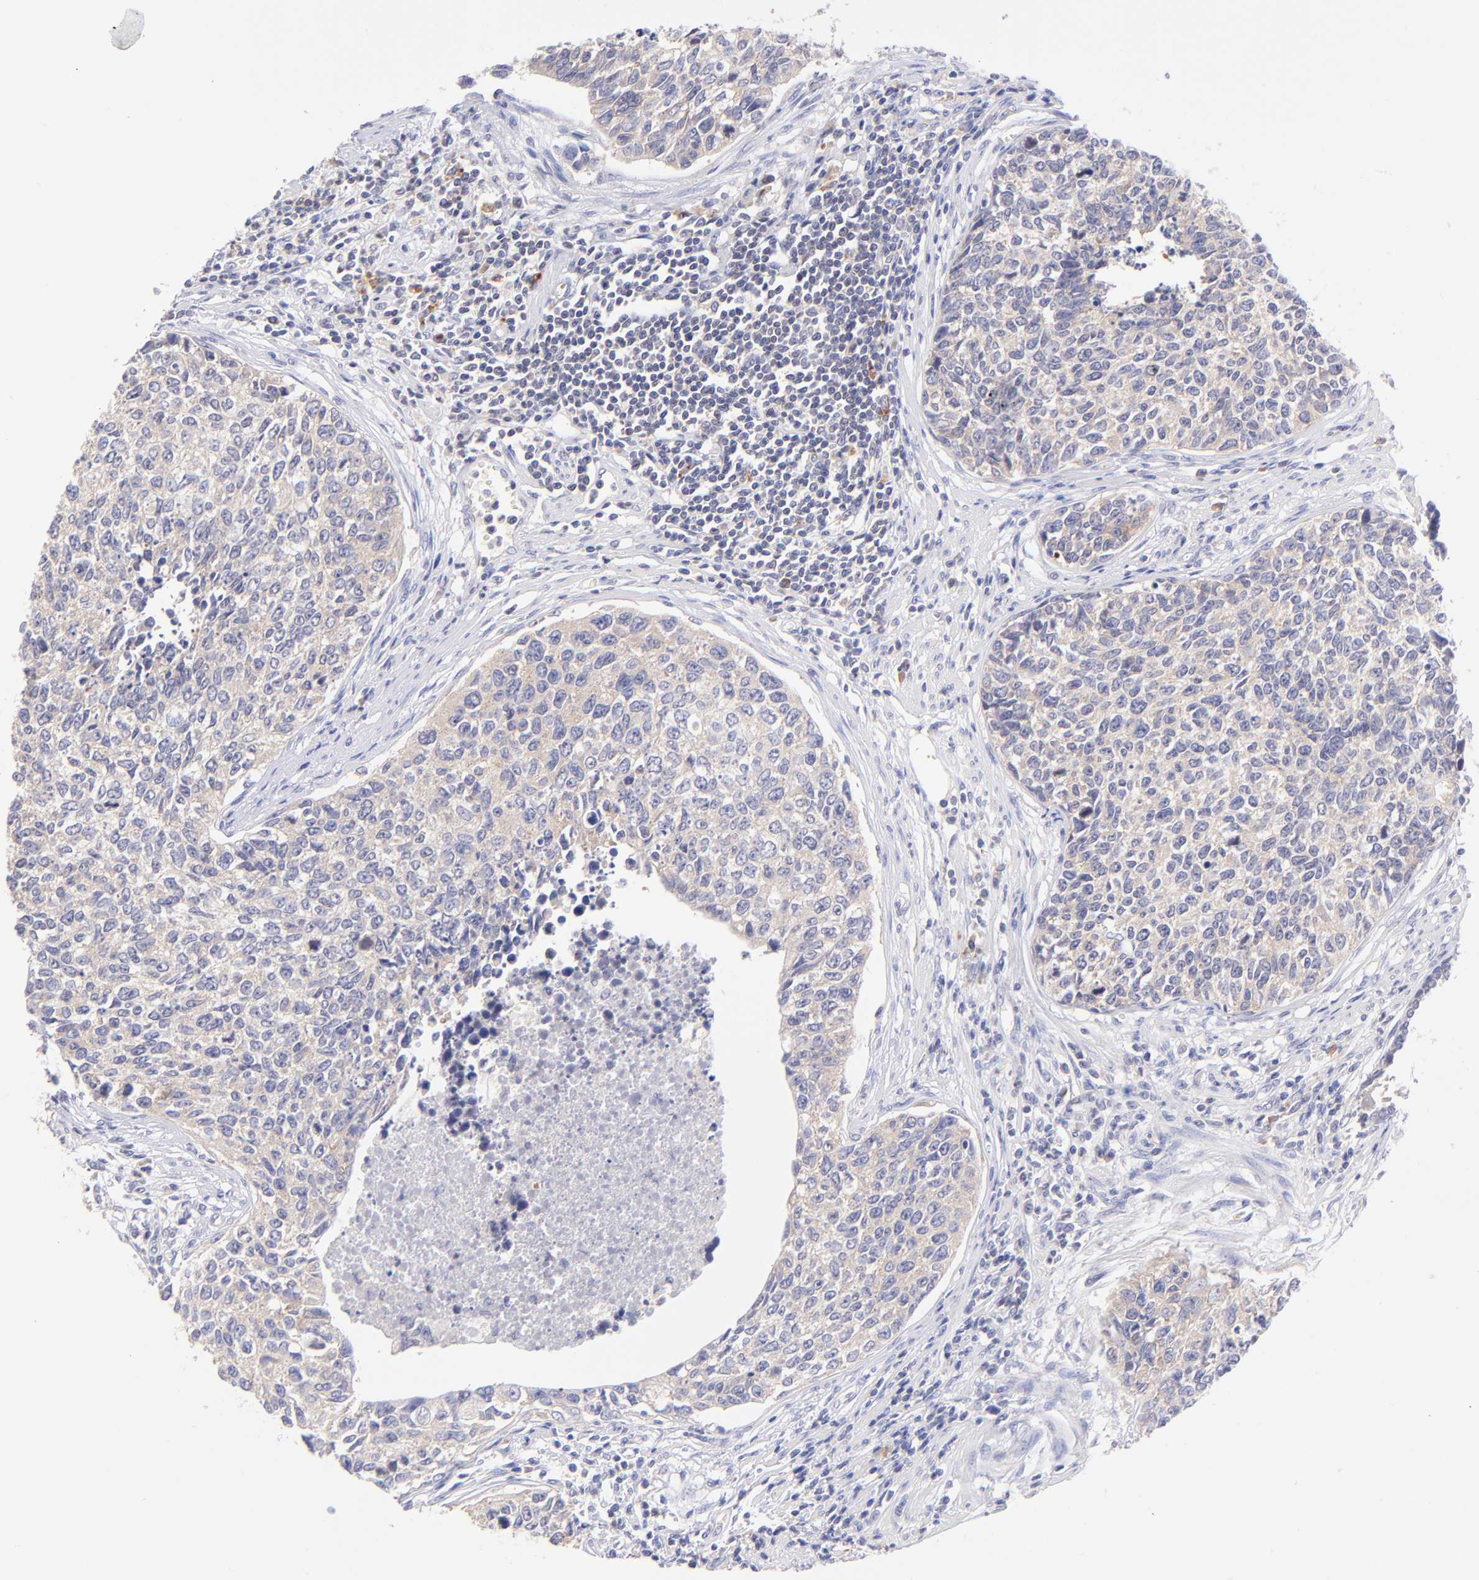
{"staining": {"intensity": "weak", "quantity": ">75%", "location": "cytoplasmic/membranous"}, "tissue": "urothelial cancer", "cell_type": "Tumor cells", "image_type": "cancer", "snomed": [{"axis": "morphology", "description": "Urothelial carcinoma, High grade"}, {"axis": "topography", "description": "Urinary bladder"}], "caption": "A high-resolution image shows immunohistochemistry (IHC) staining of urothelial cancer, which reveals weak cytoplasmic/membranous expression in approximately >75% of tumor cells. (DAB IHC, brown staining for protein, blue staining for nuclei).", "gene": "RPL11", "patient": {"sex": "male", "age": 81}}